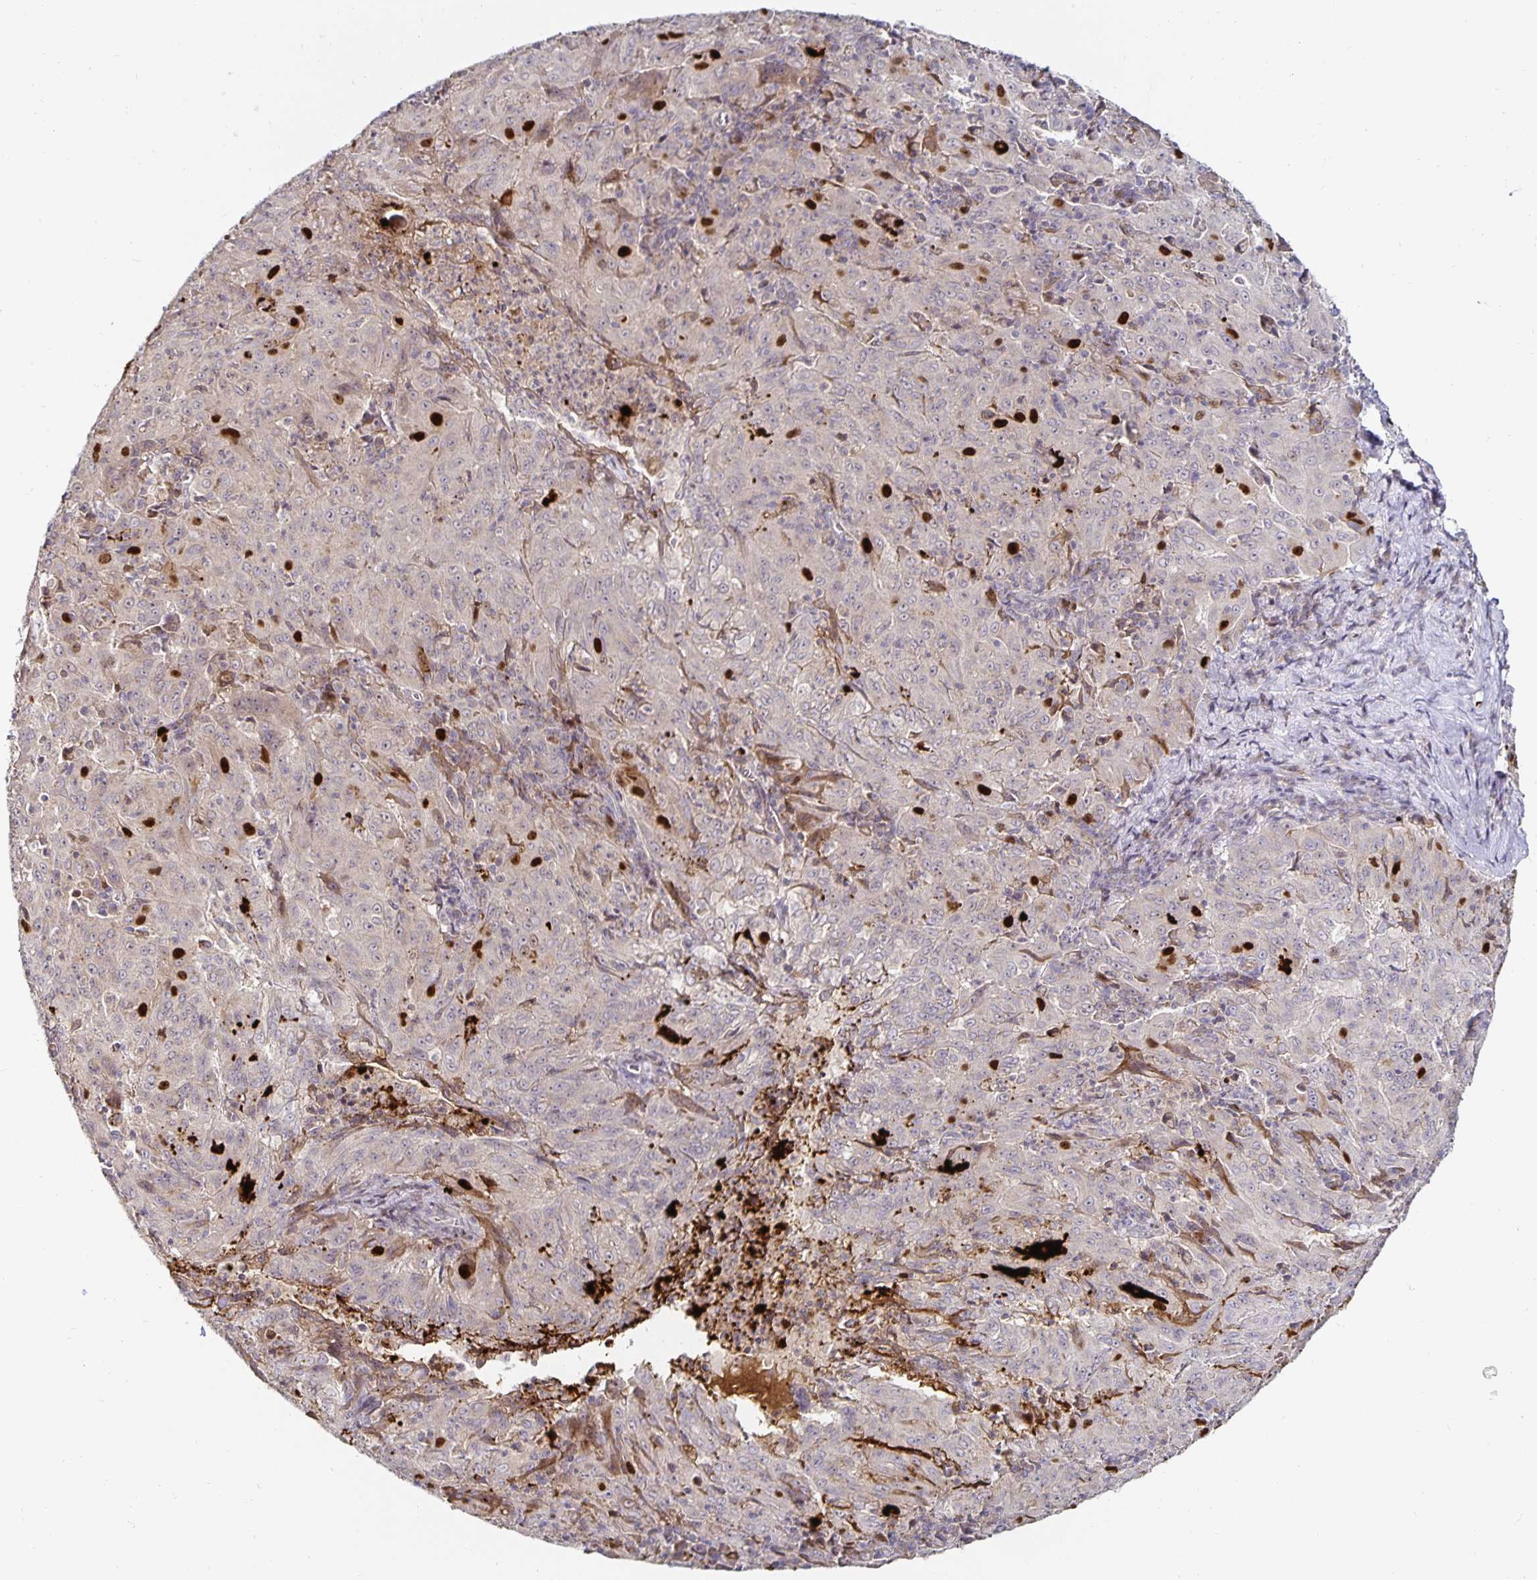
{"staining": {"intensity": "moderate", "quantity": "<25%", "location": "cytoplasmic/membranous,nuclear"}, "tissue": "pancreatic cancer", "cell_type": "Tumor cells", "image_type": "cancer", "snomed": [{"axis": "morphology", "description": "Adenocarcinoma, NOS"}, {"axis": "topography", "description": "Pancreas"}], "caption": "Immunohistochemistry staining of pancreatic cancer (adenocarcinoma), which shows low levels of moderate cytoplasmic/membranous and nuclear positivity in about <25% of tumor cells indicating moderate cytoplasmic/membranous and nuclear protein staining. The staining was performed using DAB (3,3'-diaminobenzidine) (brown) for protein detection and nuclei were counterstained in hematoxylin (blue).", "gene": "ANLN", "patient": {"sex": "male", "age": 63}}